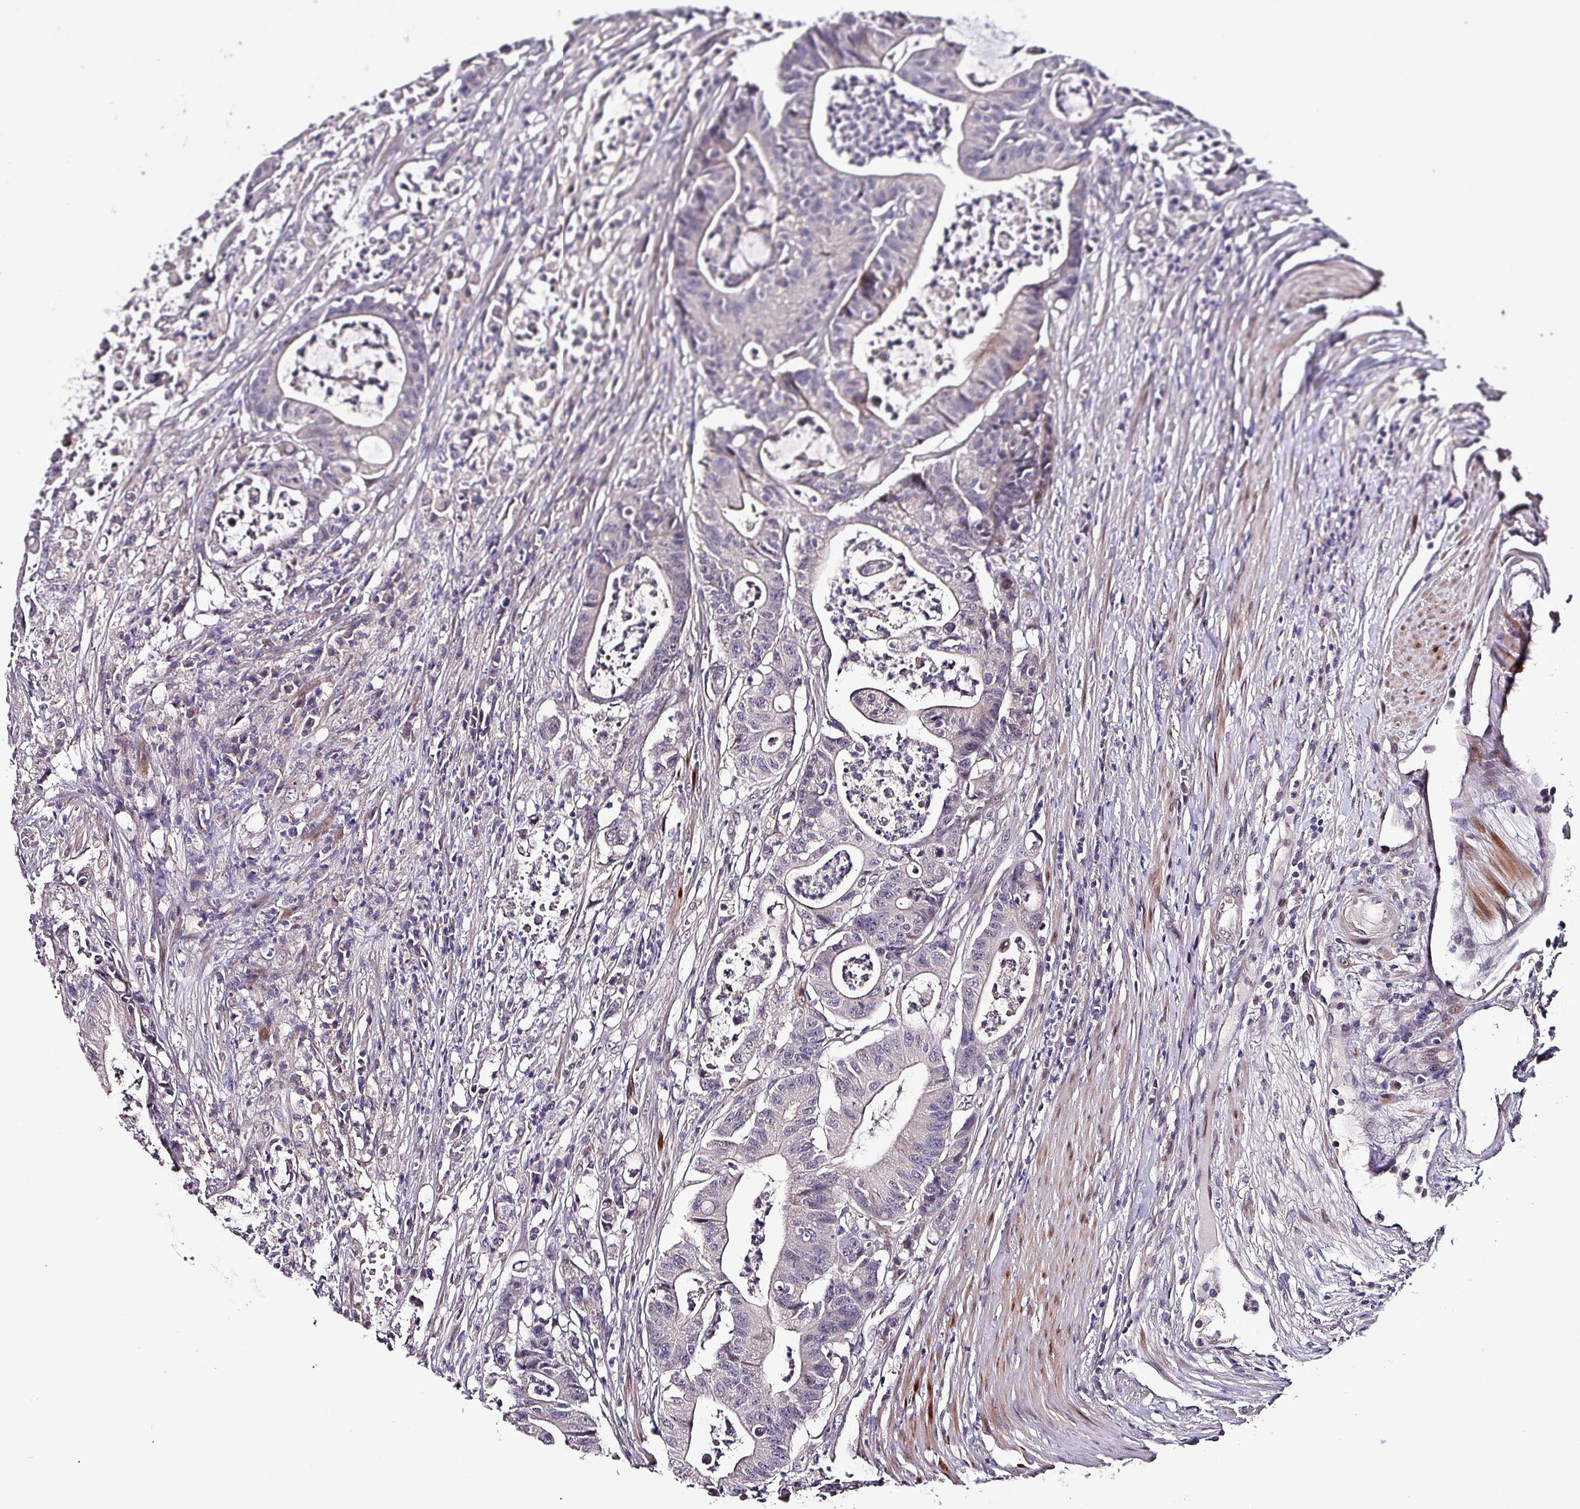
{"staining": {"intensity": "negative", "quantity": "none", "location": "none"}, "tissue": "colorectal cancer", "cell_type": "Tumor cells", "image_type": "cancer", "snomed": [{"axis": "morphology", "description": "Adenocarcinoma, NOS"}, {"axis": "topography", "description": "Colon"}], "caption": "This histopathology image is of colorectal adenocarcinoma stained with IHC to label a protein in brown with the nuclei are counter-stained blue. There is no staining in tumor cells.", "gene": "GRAPL", "patient": {"sex": "female", "age": 84}}